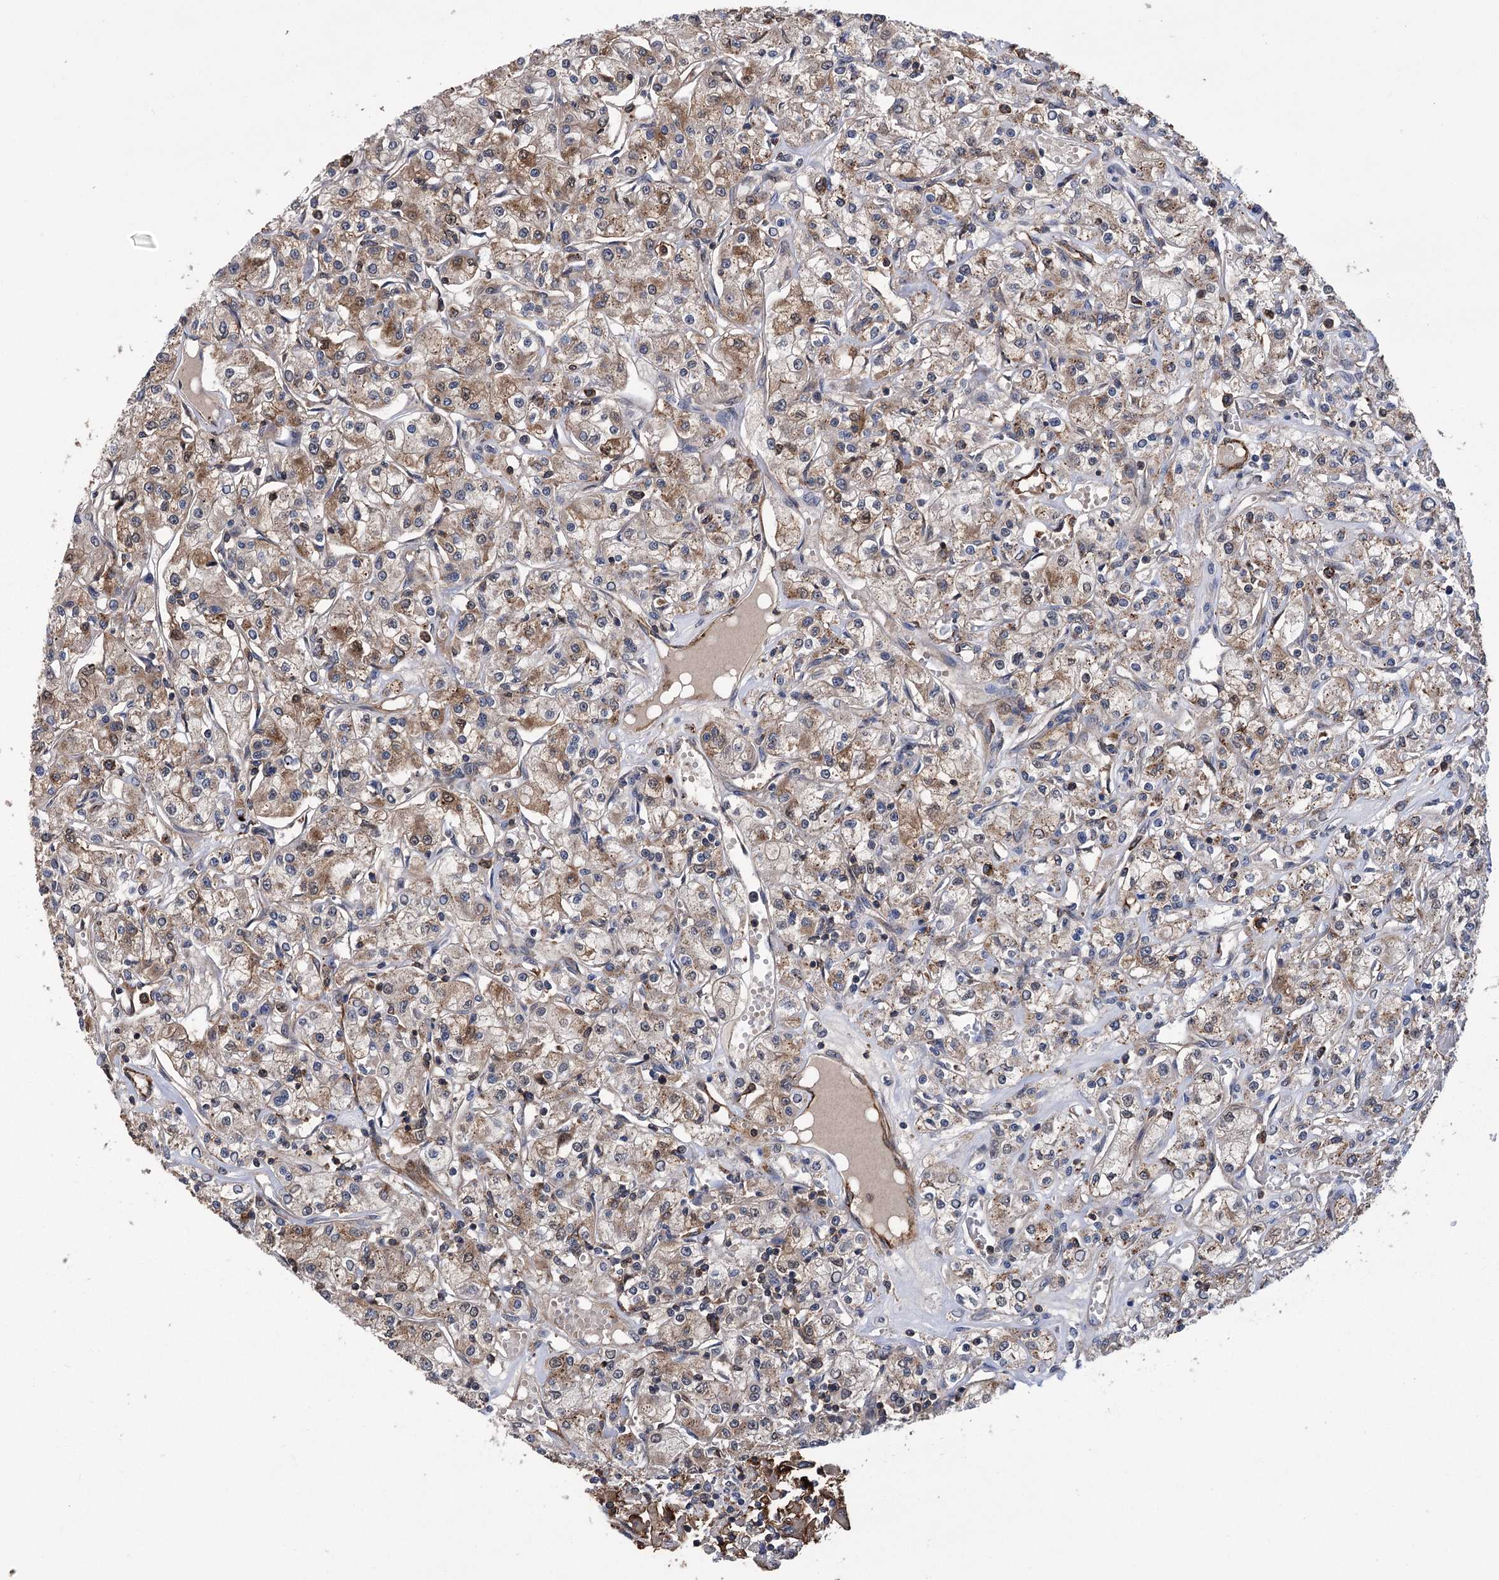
{"staining": {"intensity": "weak", "quantity": "<25%", "location": "cytoplasmic/membranous"}, "tissue": "renal cancer", "cell_type": "Tumor cells", "image_type": "cancer", "snomed": [{"axis": "morphology", "description": "Adenocarcinoma, NOS"}, {"axis": "topography", "description": "Kidney"}], "caption": "Immunohistochemical staining of renal cancer displays no significant staining in tumor cells.", "gene": "DPP3", "patient": {"sex": "female", "age": 59}}